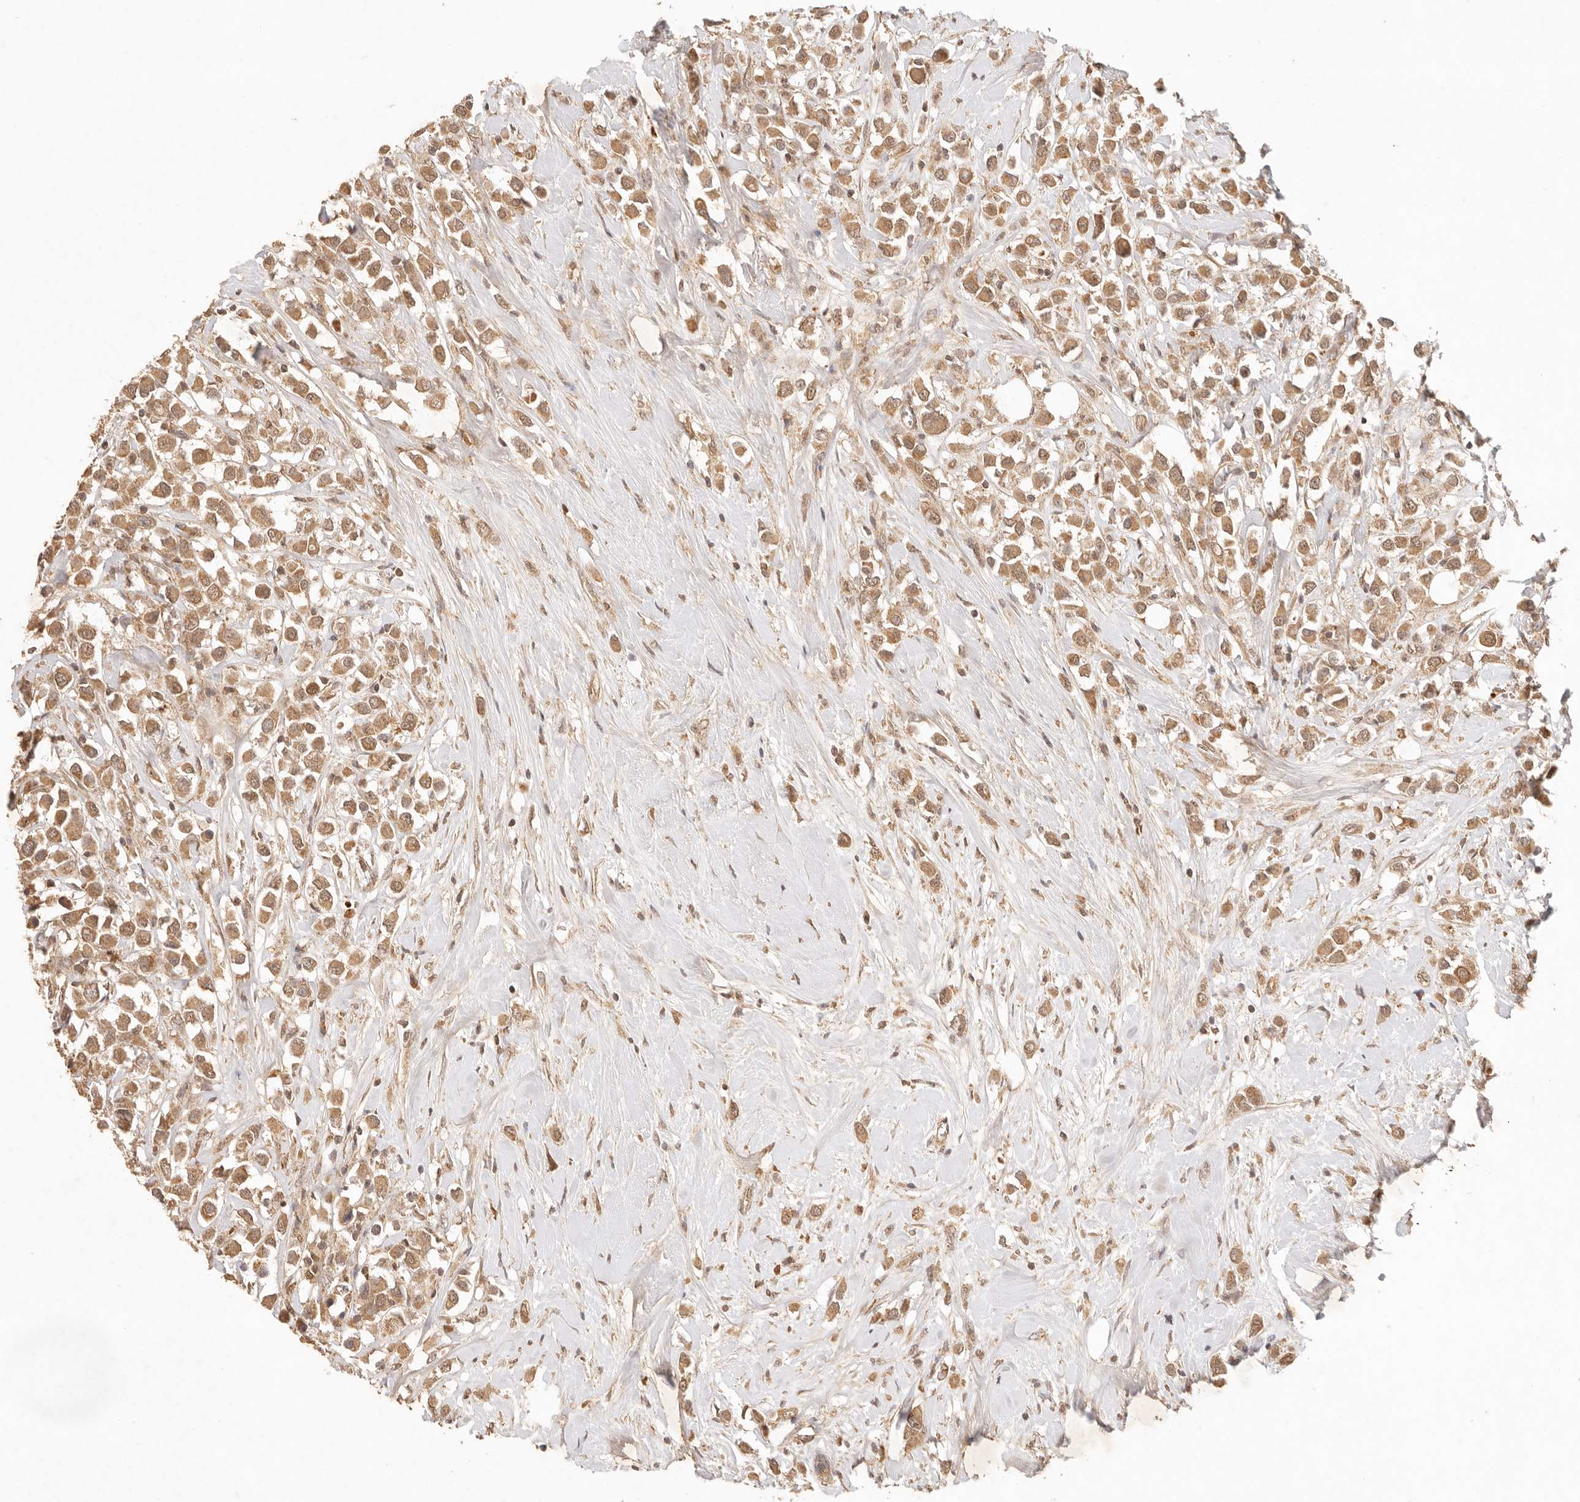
{"staining": {"intensity": "moderate", "quantity": ">75%", "location": "cytoplasmic/membranous"}, "tissue": "breast cancer", "cell_type": "Tumor cells", "image_type": "cancer", "snomed": [{"axis": "morphology", "description": "Duct carcinoma"}, {"axis": "topography", "description": "Breast"}], "caption": "The image demonstrates a brown stain indicating the presence of a protein in the cytoplasmic/membranous of tumor cells in breast cancer (invasive ductal carcinoma).", "gene": "TRIM11", "patient": {"sex": "female", "age": 61}}